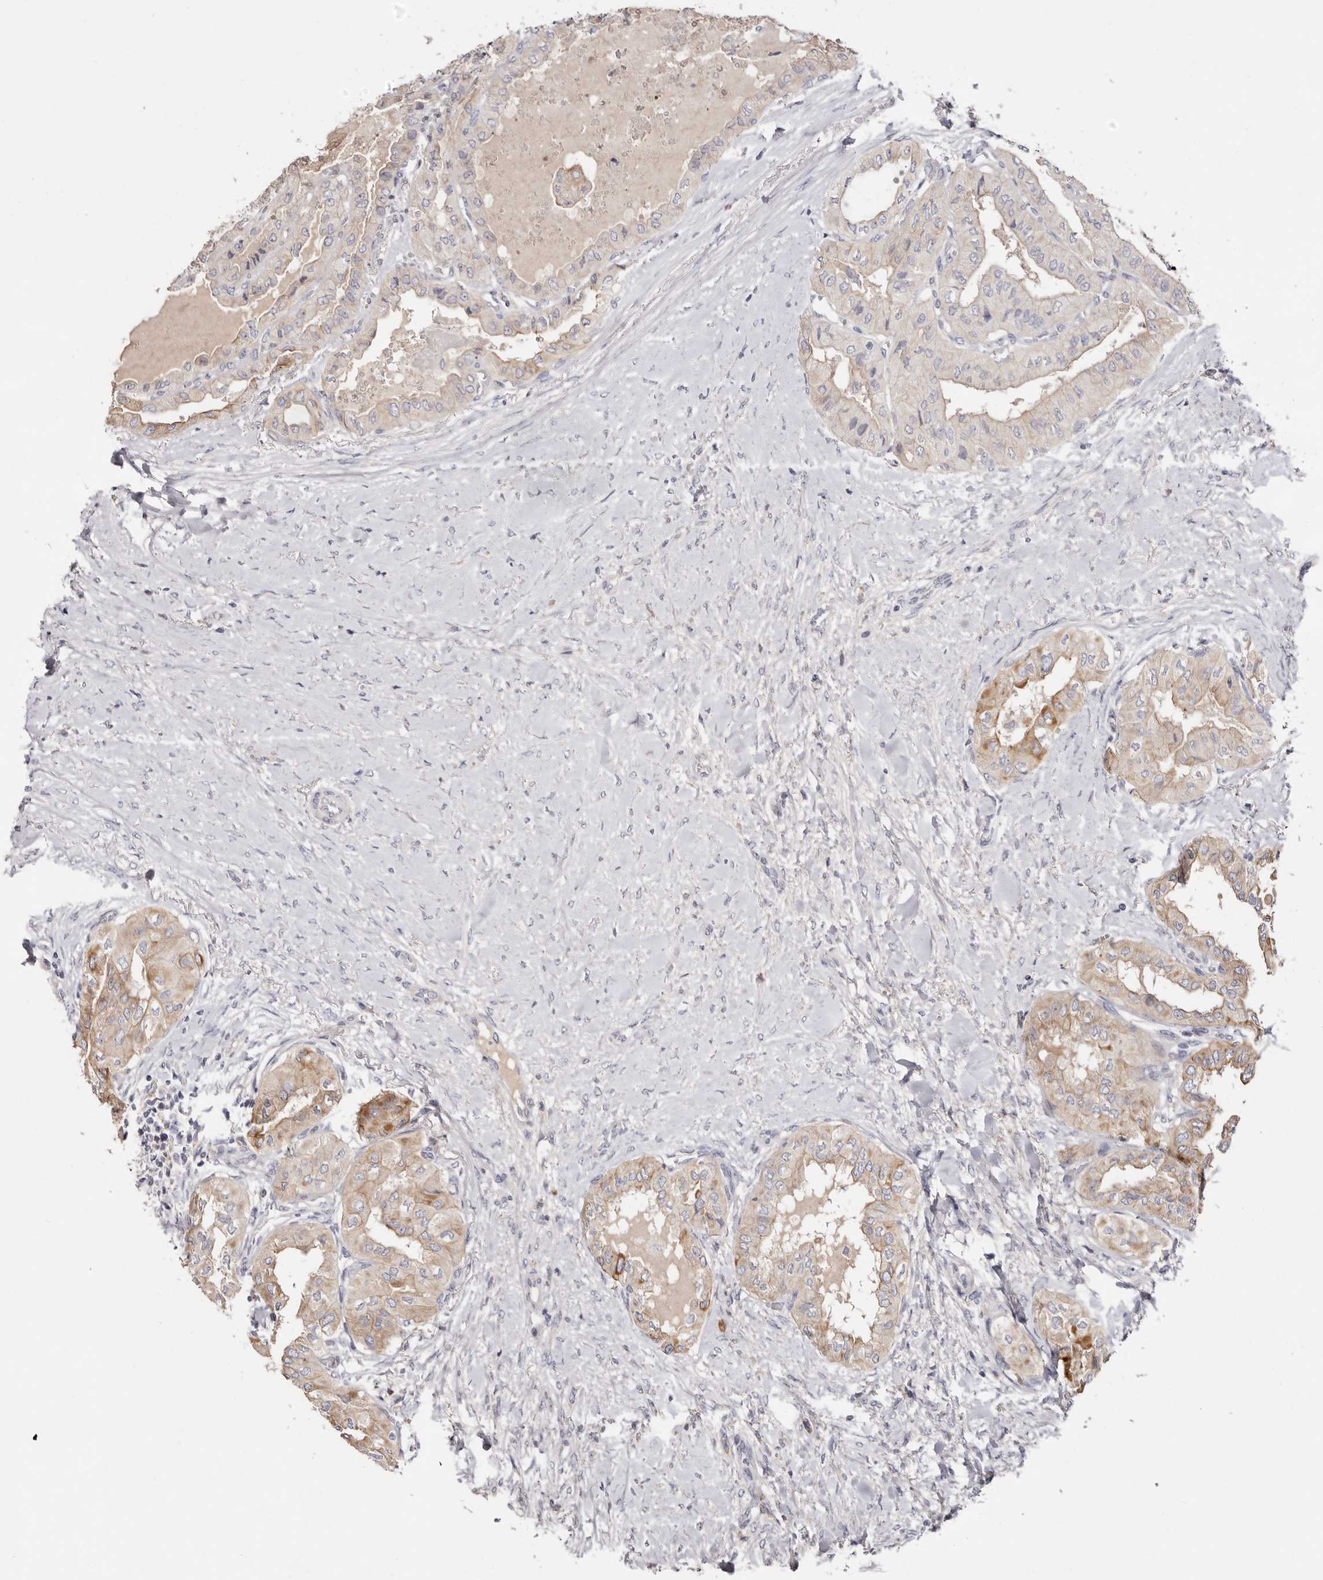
{"staining": {"intensity": "moderate", "quantity": "25%-75%", "location": "cytoplasmic/membranous"}, "tissue": "thyroid cancer", "cell_type": "Tumor cells", "image_type": "cancer", "snomed": [{"axis": "morphology", "description": "Papillary adenocarcinoma, NOS"}, {"axis": "topography", "description": "Thyroid gland"}], "caption": "Thyroid cancer (papillary adenocarcinoma) stained with immunohistochemistry (IHC) displays moderate cytoplasmic/membranous expression in about 25%-75% of tumor cells.", "gene": "STK16", "patient": {"sex": "female", "age": 59}}